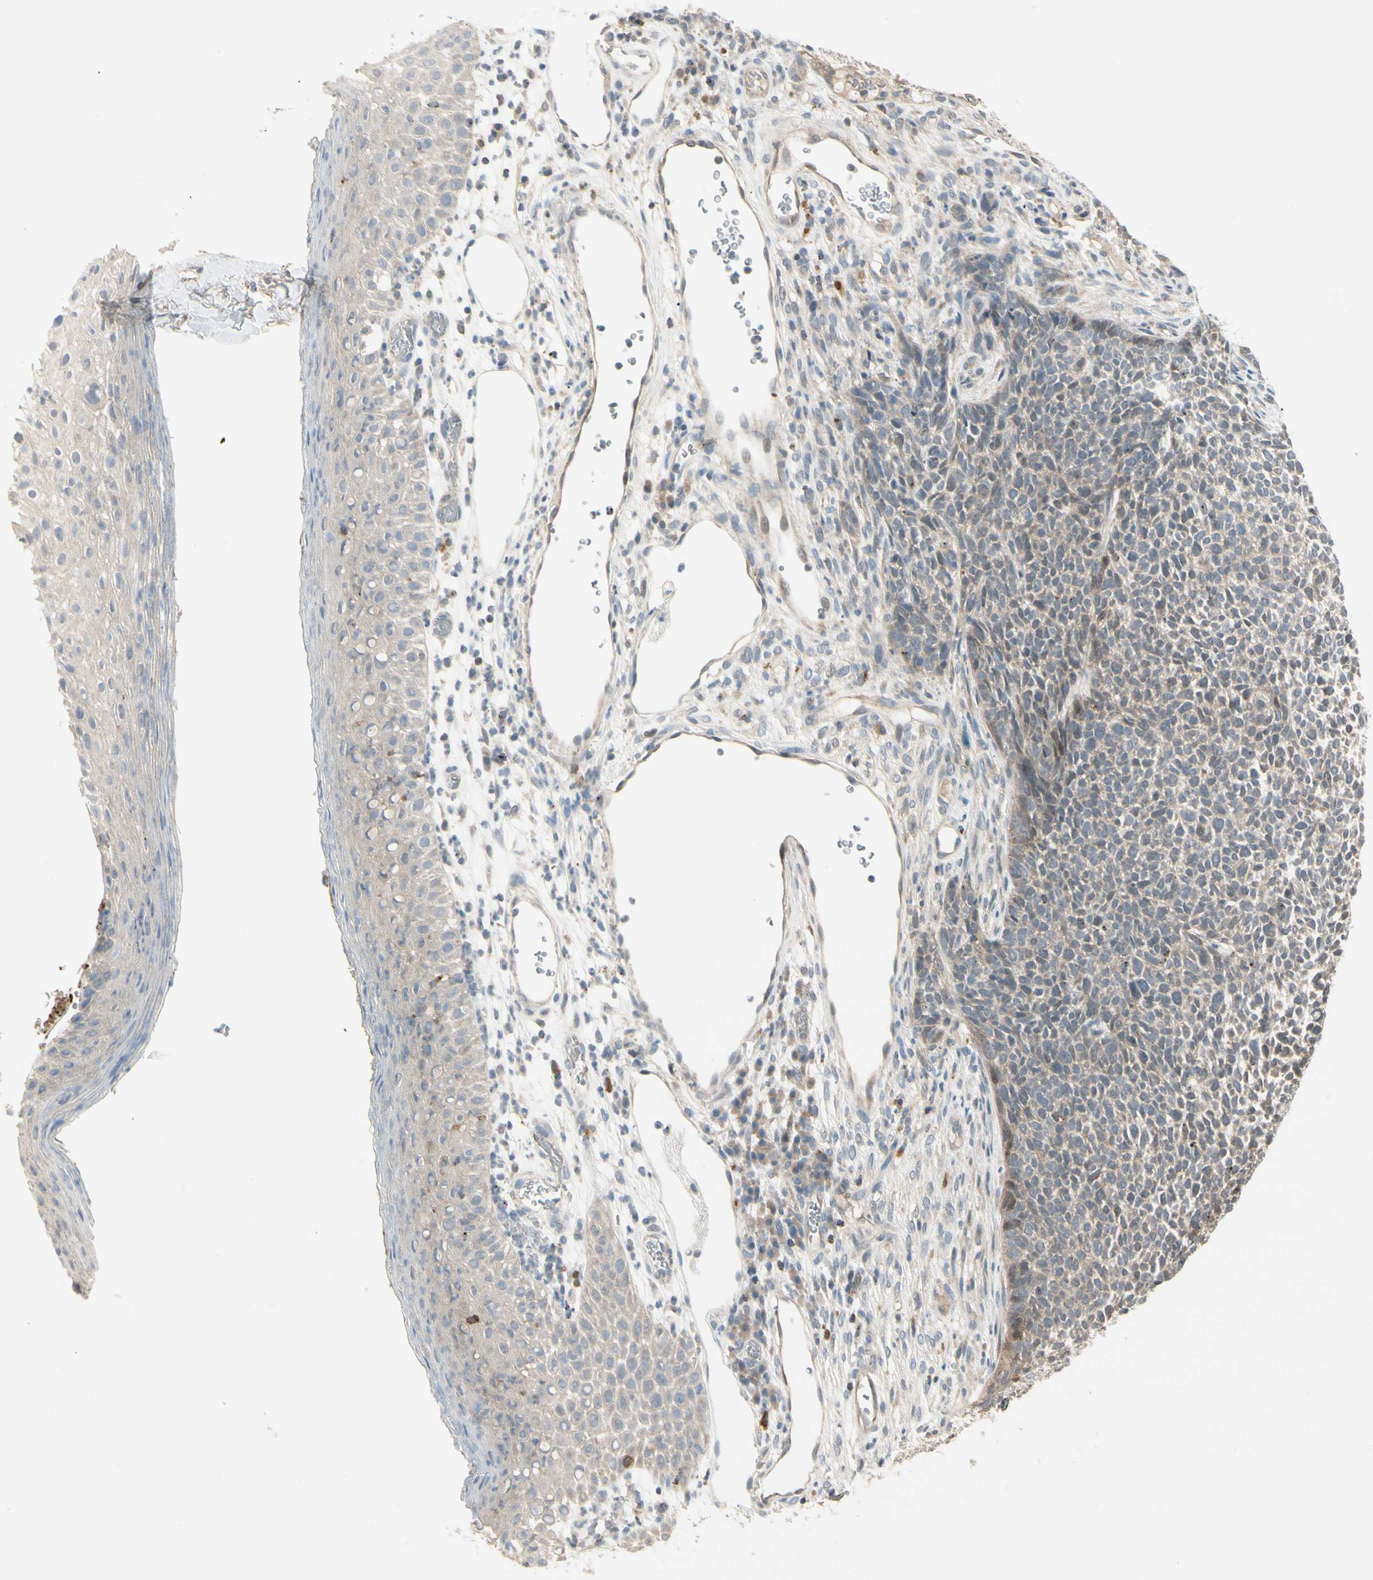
{"staining": {"intensity": "weak", "quantity": ">75%", "location": "cytoplasmic/membranous"}, "tissue": "skin cancer", "cell_type": "Tumor cells", "image_type": "cancer", "snomed": [{"axis": "morphology", "description": "Basal cell carcinoma"}, {"axis": "topography", "description": "Skin"}], "caption": "Immunohistochemical staining of skin cancer (basal cell carcinoma) demonstrates weak cytoplasmic/membranous protein staining in about >75% of tumor cells.", "gene": "EVC", "patient": {"sex": "female", "age": 84}}